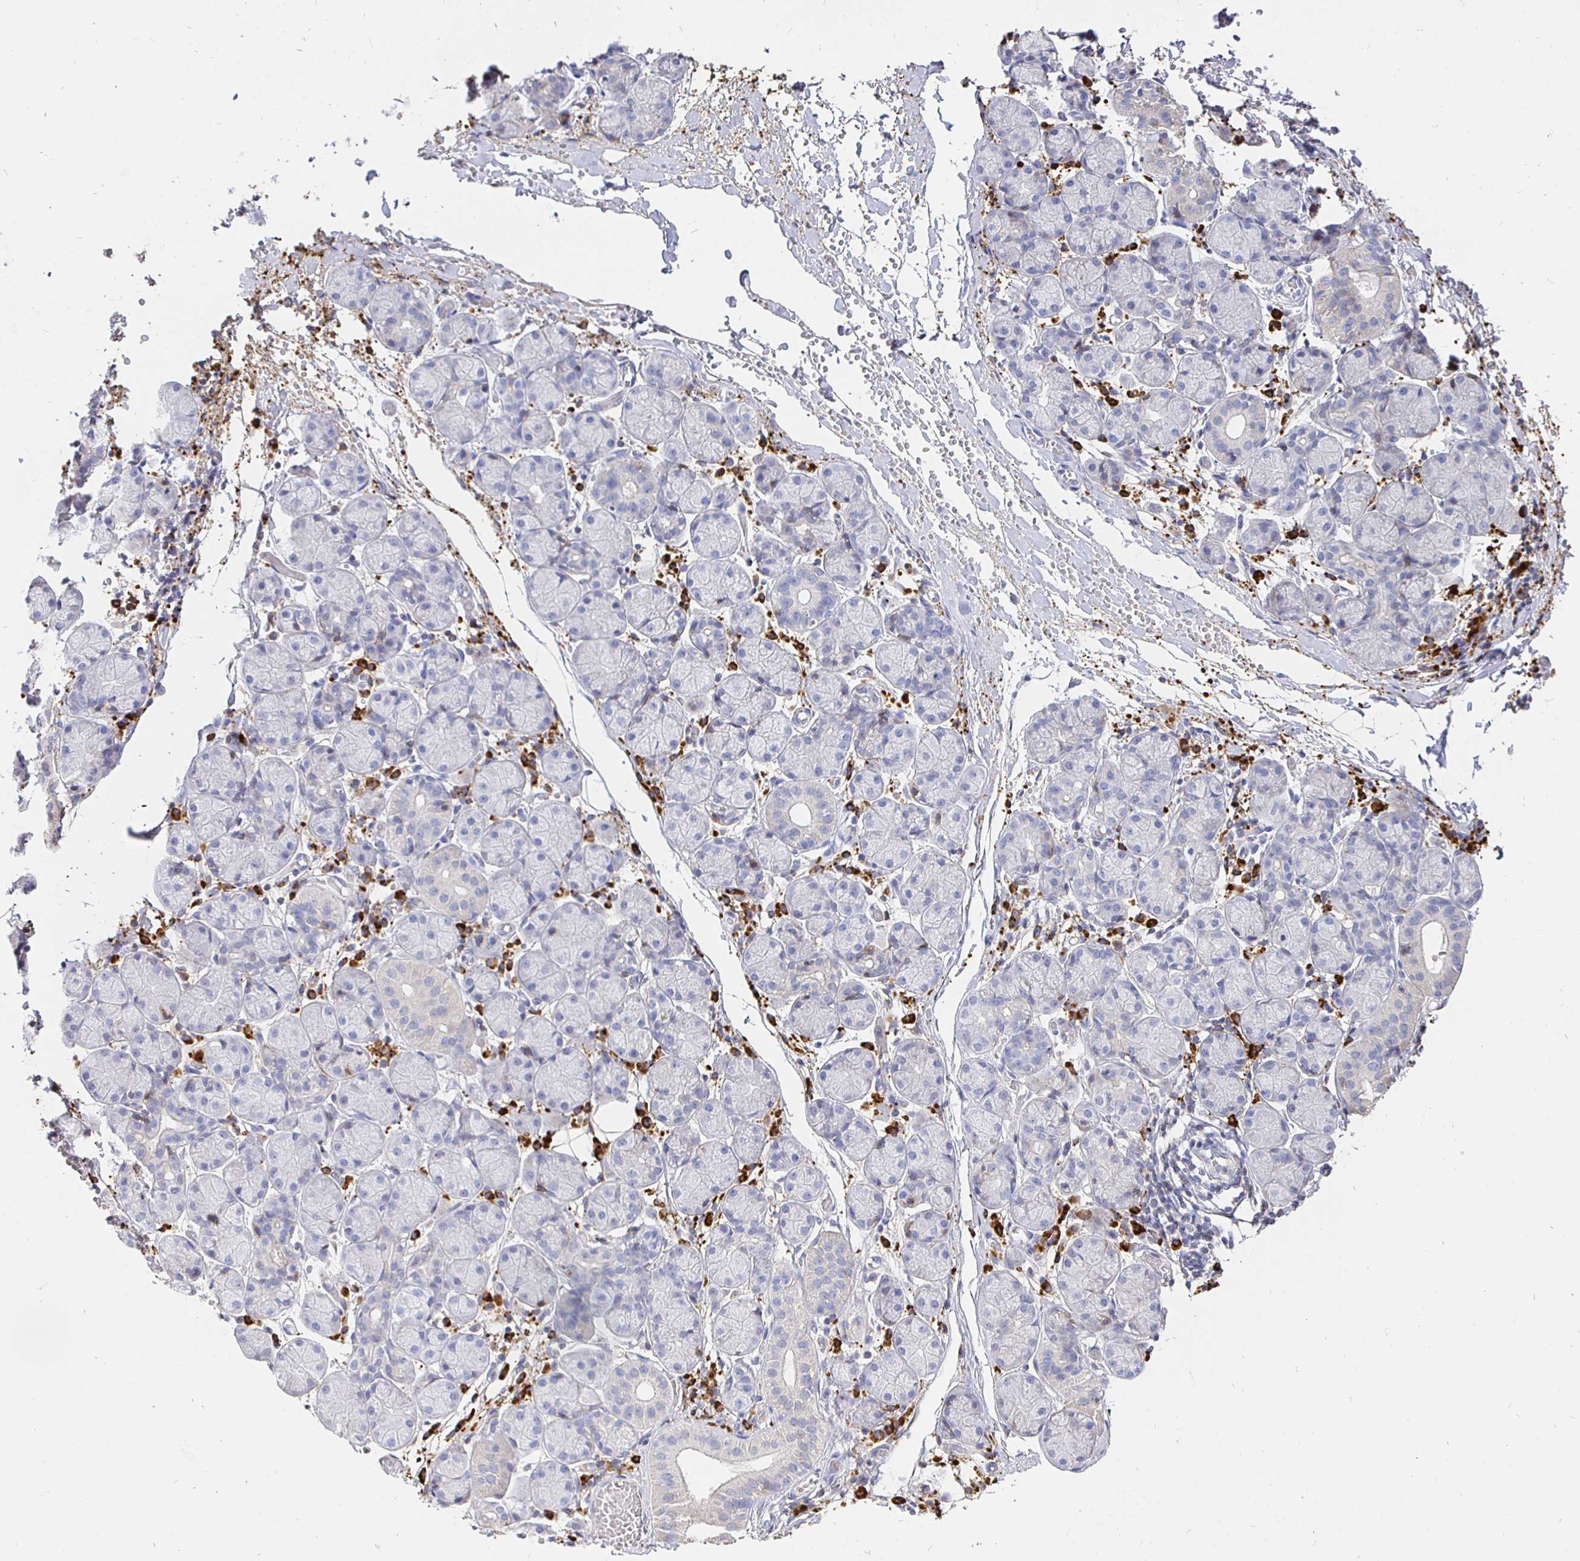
{"staining": {"intensity": "negative", "quantity": "none", "location": "none"}, "tissue": "salivary gland", "cell_type": "Glandular cells", "image_type": "normal", "snomed": [{"axis": "morphology", "description": "Normal tissue, NOS"}, {"axis": "topography", "description": "Salivary gland"}], "caption": "DAB immunohistochemical staining of unremarkable human salivary gland exhibits no significant staining in glandular cells. (DAB (3,3'-diaminobenzidine) immunohistochemistry (IHC) with hematoxylin counter stain).", "gene": "CXCR3", "patient": {"sex": "female", "age": 24}}